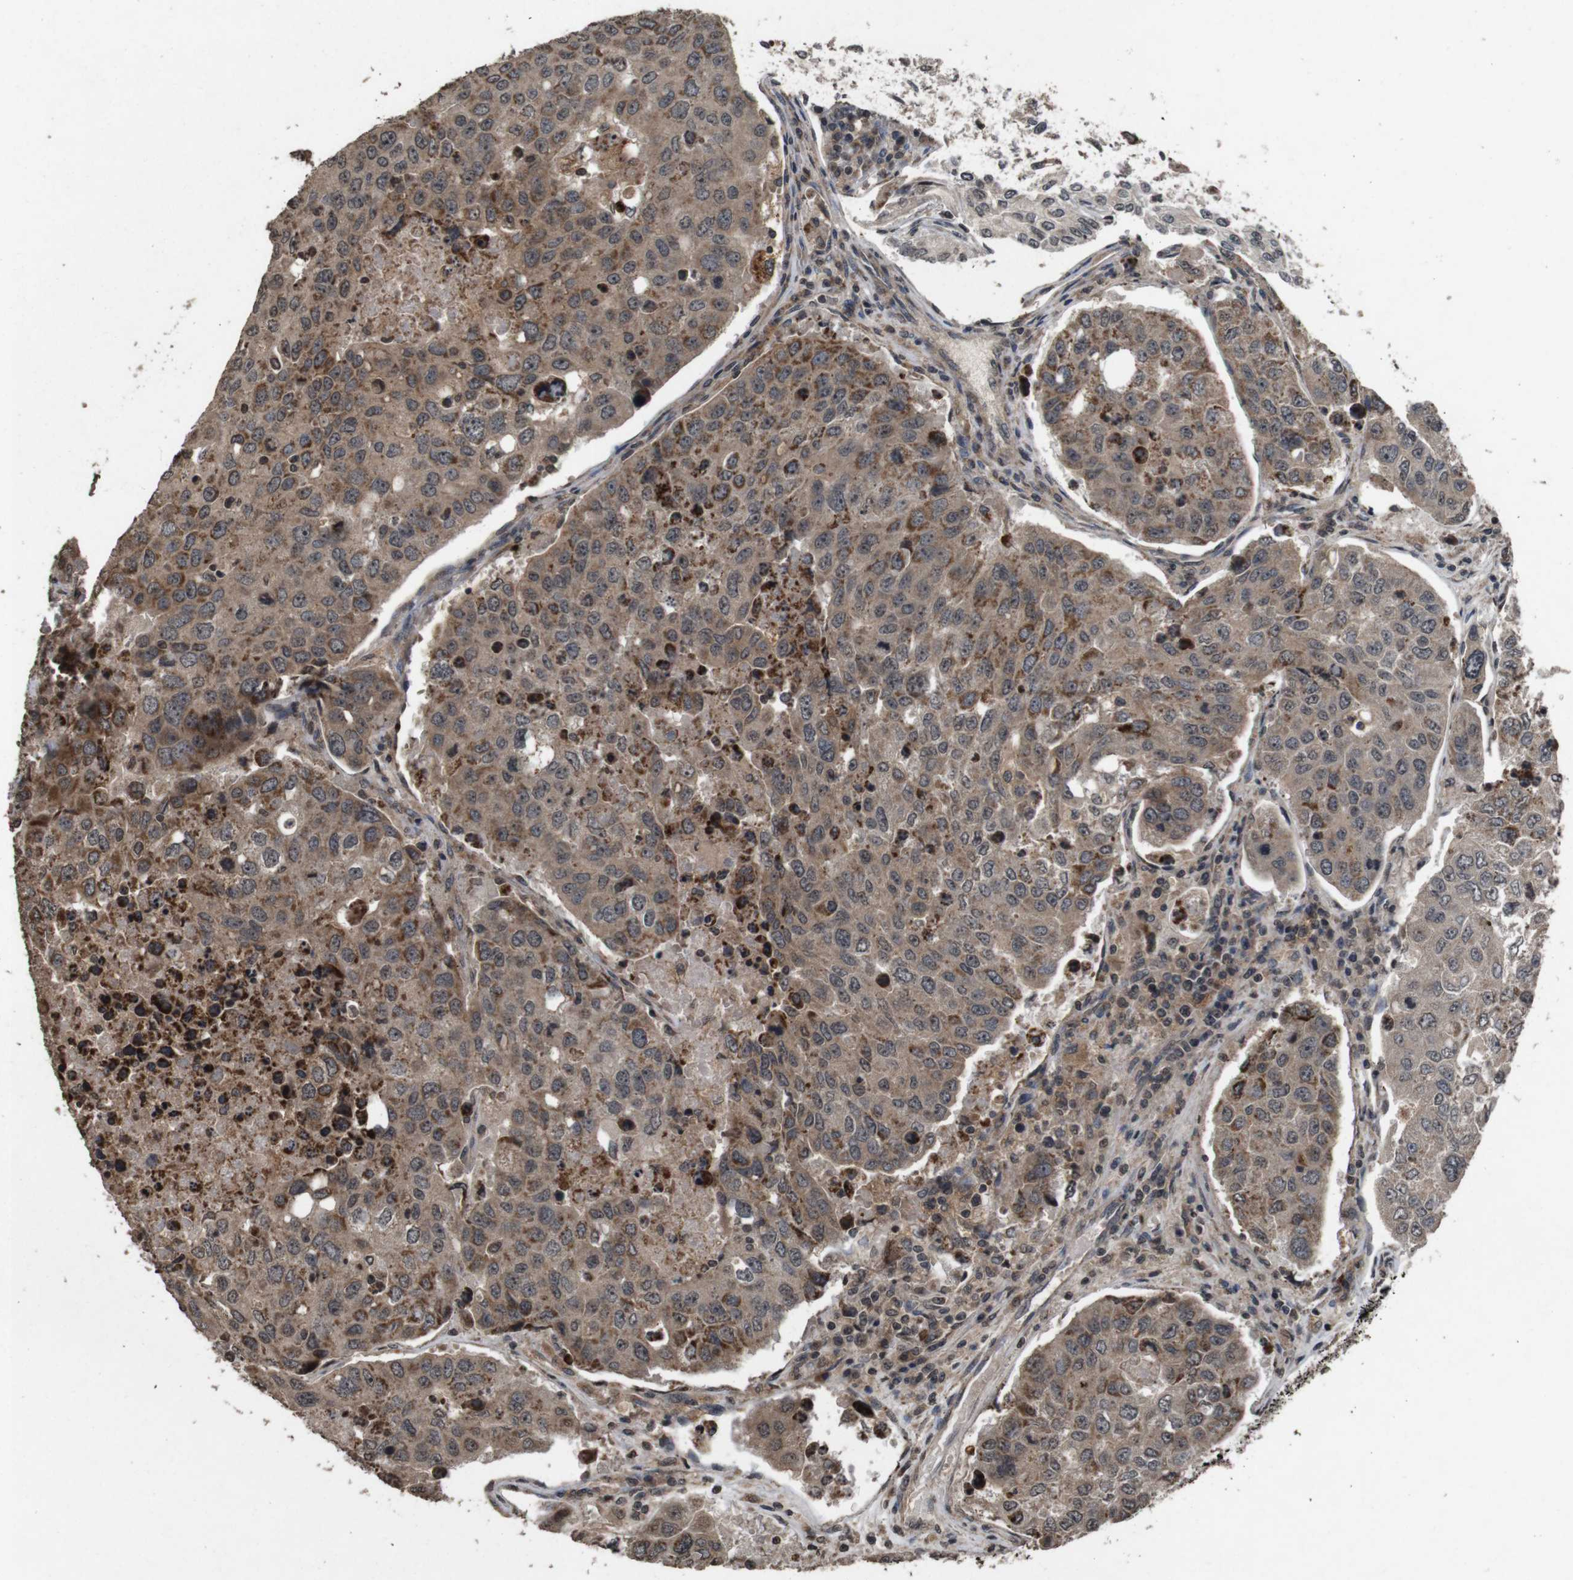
{"staining": {"intensity": "strong", "quantity": "25%-75%", "location": "cytoplasmic/membranous,nuclear"}, "tissue": "urothelial cancer", "cell_type": "Tumor cells", "image_type": "cancer", "snomed": [{"axis": "morphology", "description": "Urothelial carcinoma, High grade"}, {"axis": "topography", "description": "Lymph node"}, {"axis": "topography", "description": "Urinary bladder"}], "caption": "A histopathology image of human high-grade urothelial carcinoma stained for a protein reveals strong cytoplasmic/membranous and nuclear brown staining in tumor cells. The protein is shown in brown color, while the nuclei are stained blue.", "gene": "SORL1", "patient": {"sex": "male", "age": 51}}